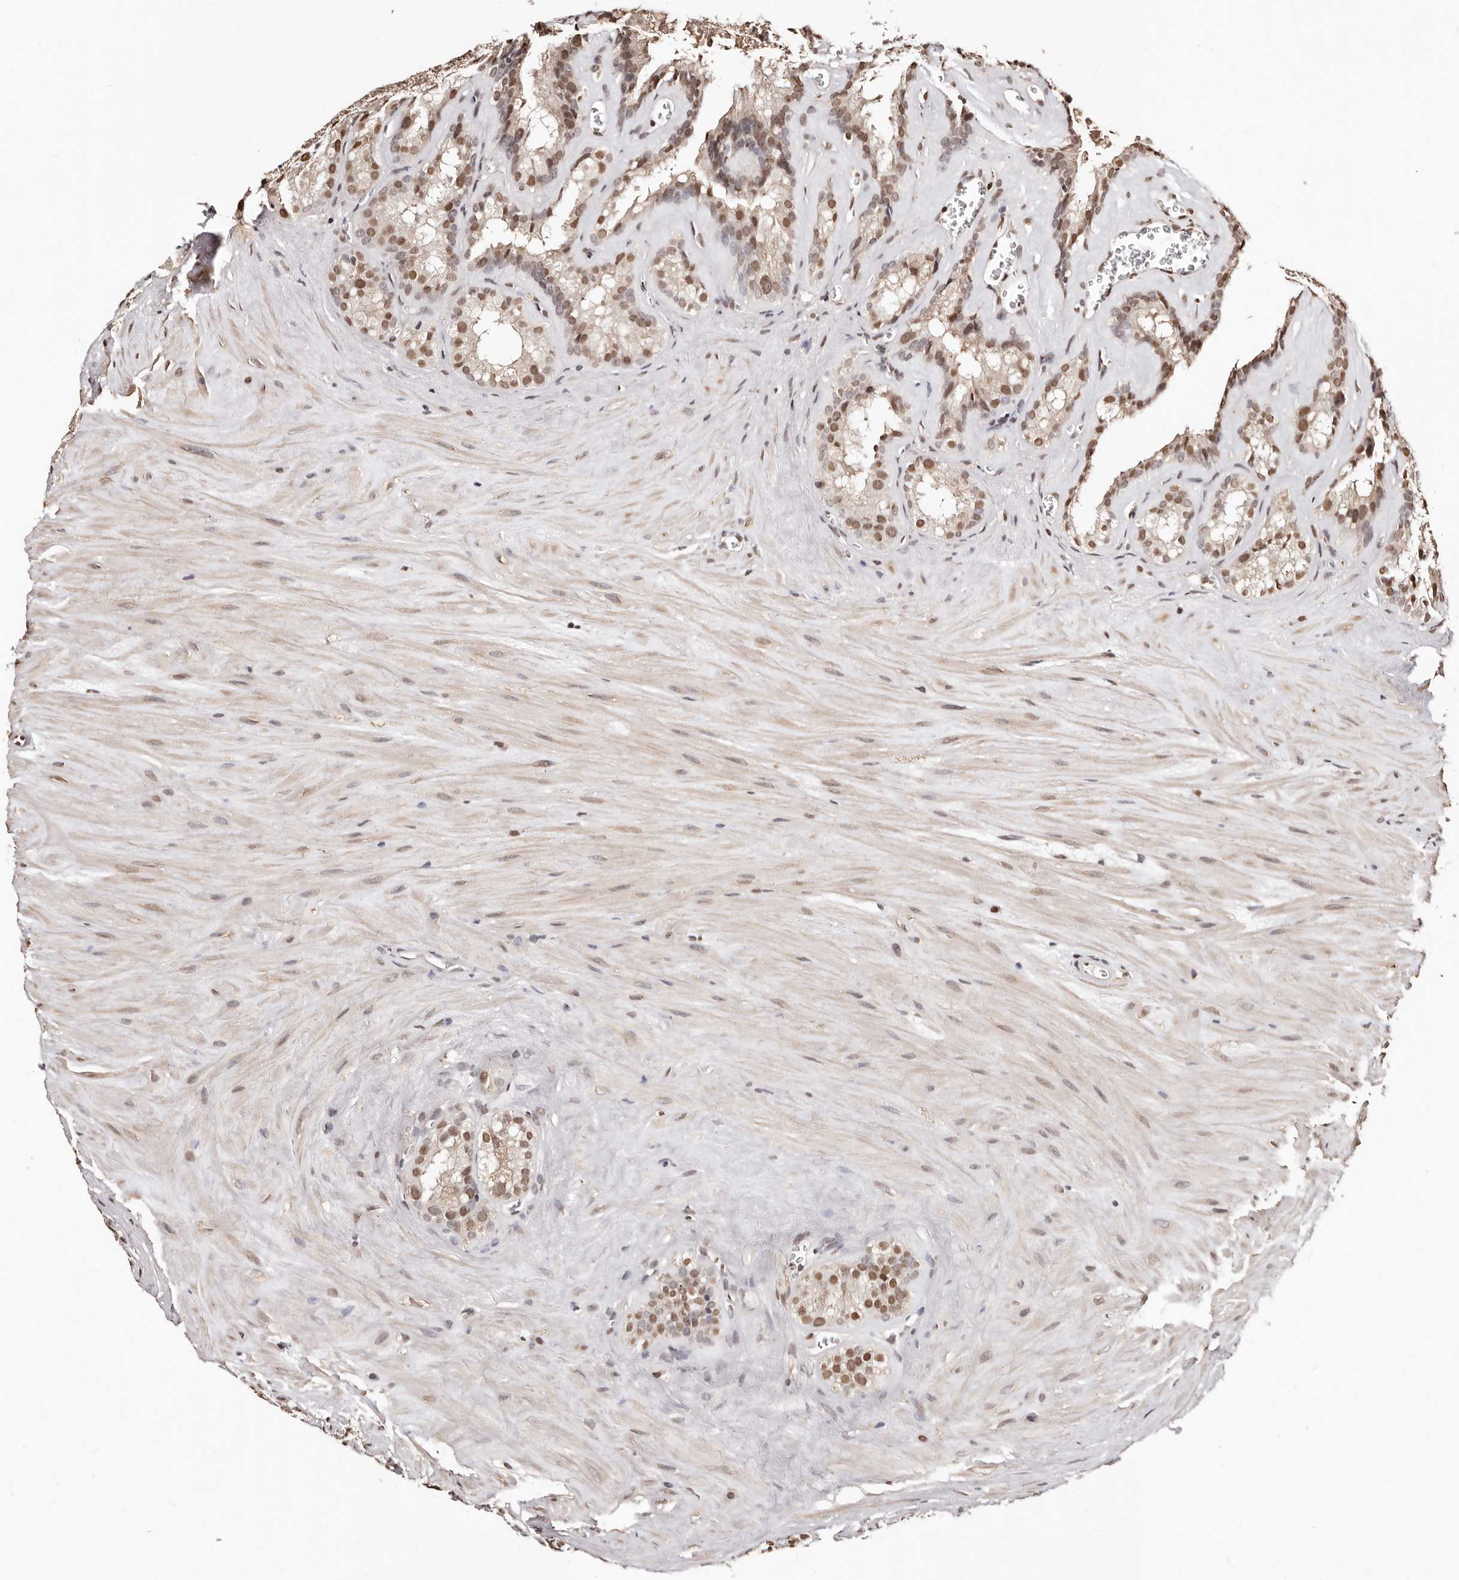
{"staining": {"intensity": "moderate", "quantity": "25%-75%", "location": "nuclear"}, "tissue": "seminal vesicle", "cell_type": "Glandular cells", "image_type": "normal", "snomed": [{"axis": "morphology", "description": "Normal tissue, NOS"}, {"axis": "topography", "description": "Prostate"}, {"axis": "topography", "description": "Seminal veicle"}], "caption": "IHC staining of unremarkable seminal vesicle, which displays medium levels of moderate nuclear expression in approximately 25%-75% of glandular cells indicating moderate nuclear protein expression. The staining was performed using DAB (brown) for protein detection and nuclei were counterstained in hematoxylin (blue).", "gene": "BICRAL", "patient": {"sex": "male", "age": 59}}